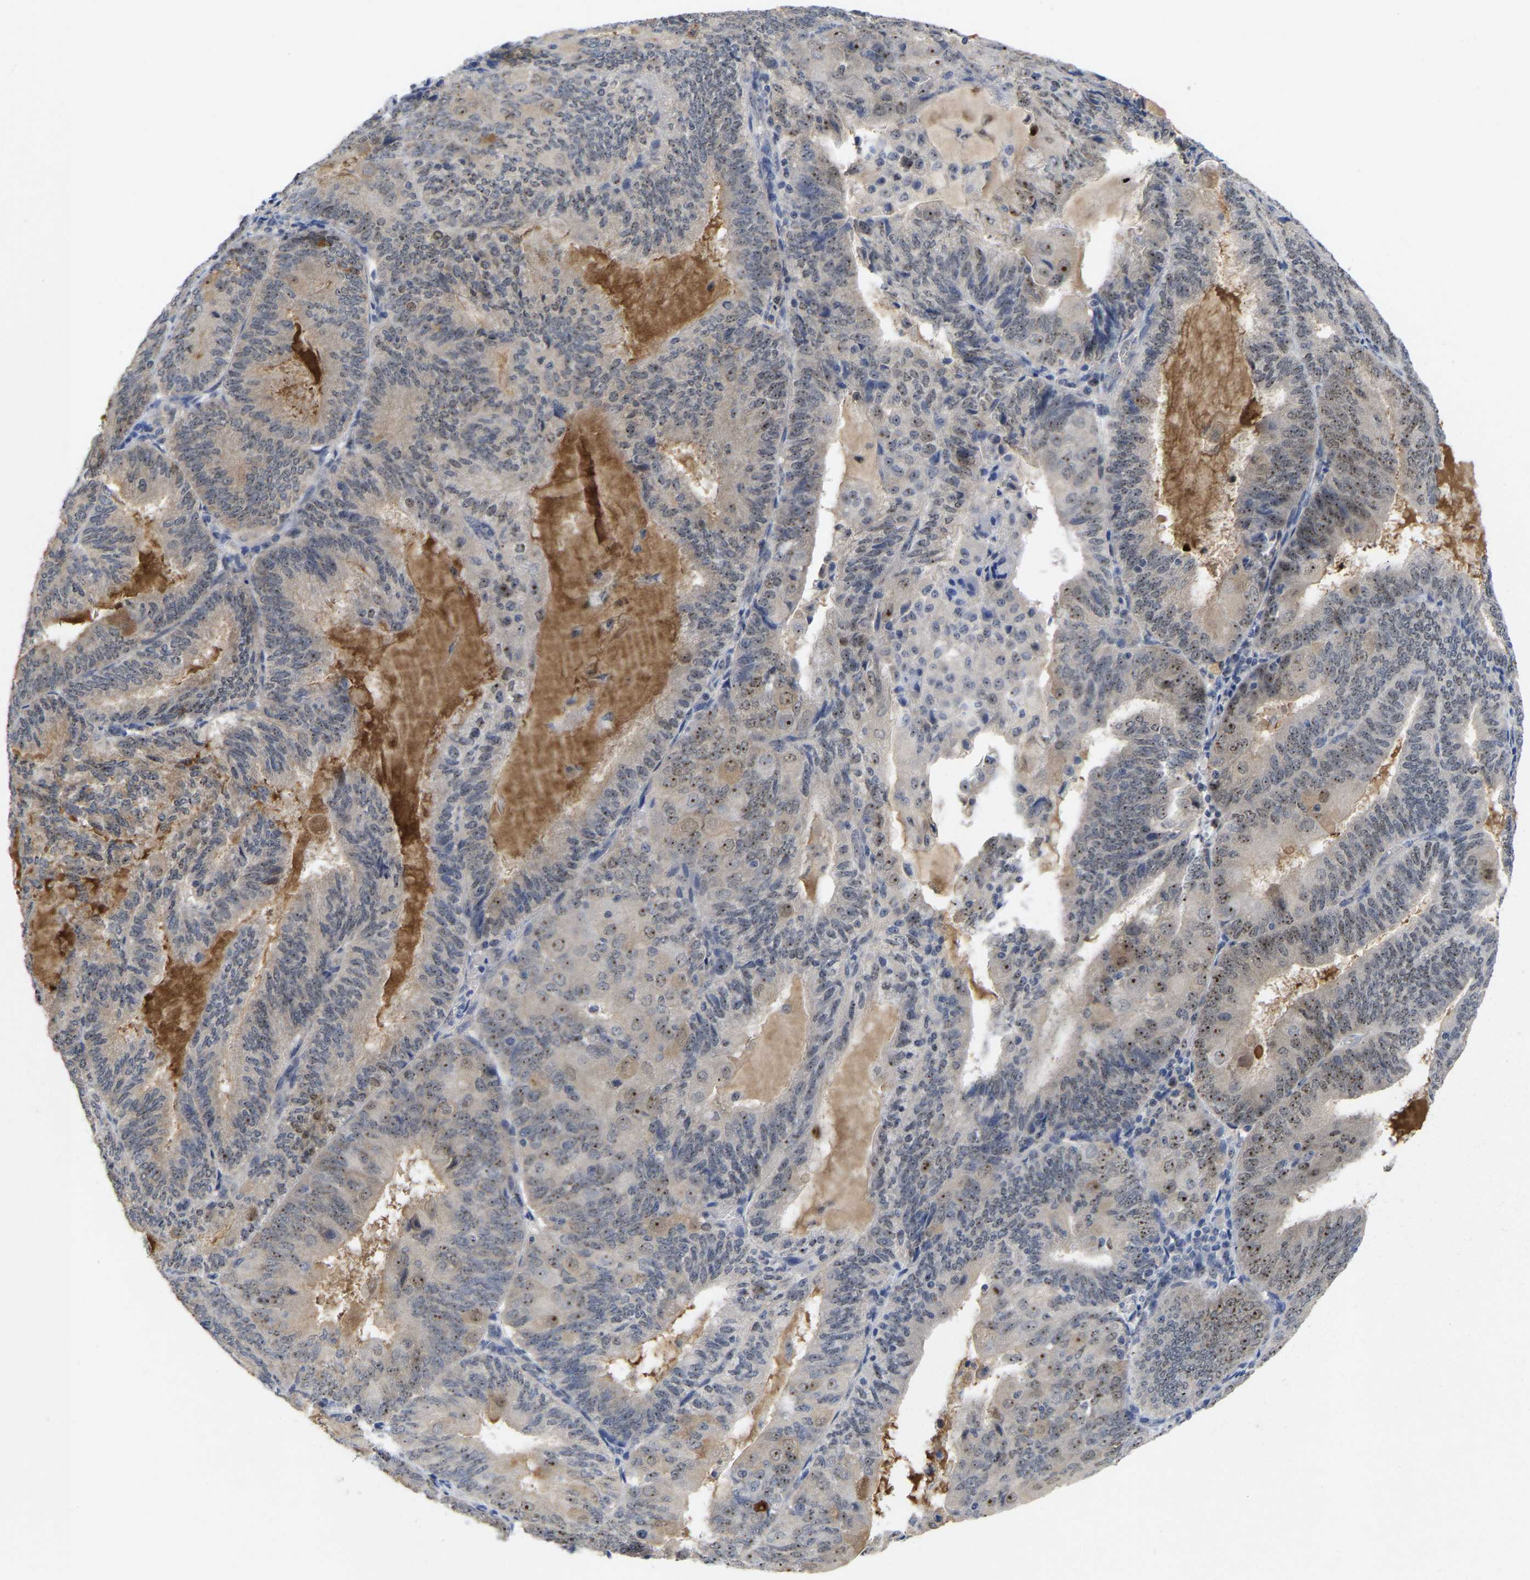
{"staining": {"intensity": "weak", "quantity": "<25%", "location": "nuclear"}, "tissue": "endometrial cancer", "cell_type": "Tumor cells", "image_type": "cancer", "snomed": [{"axis": "morphology", "description": "Adenocarcinoma, NOS"}, {"axis": "topography", "description": "Endometrium"}], "caption": "Tumor cells are negative for brown protein staining in adenocarcinoma (endometrial). (DAB IHC with hematoxylin counter stain).", "gene": "NLE1", "patient": {"sex": "female", "age": 81}}